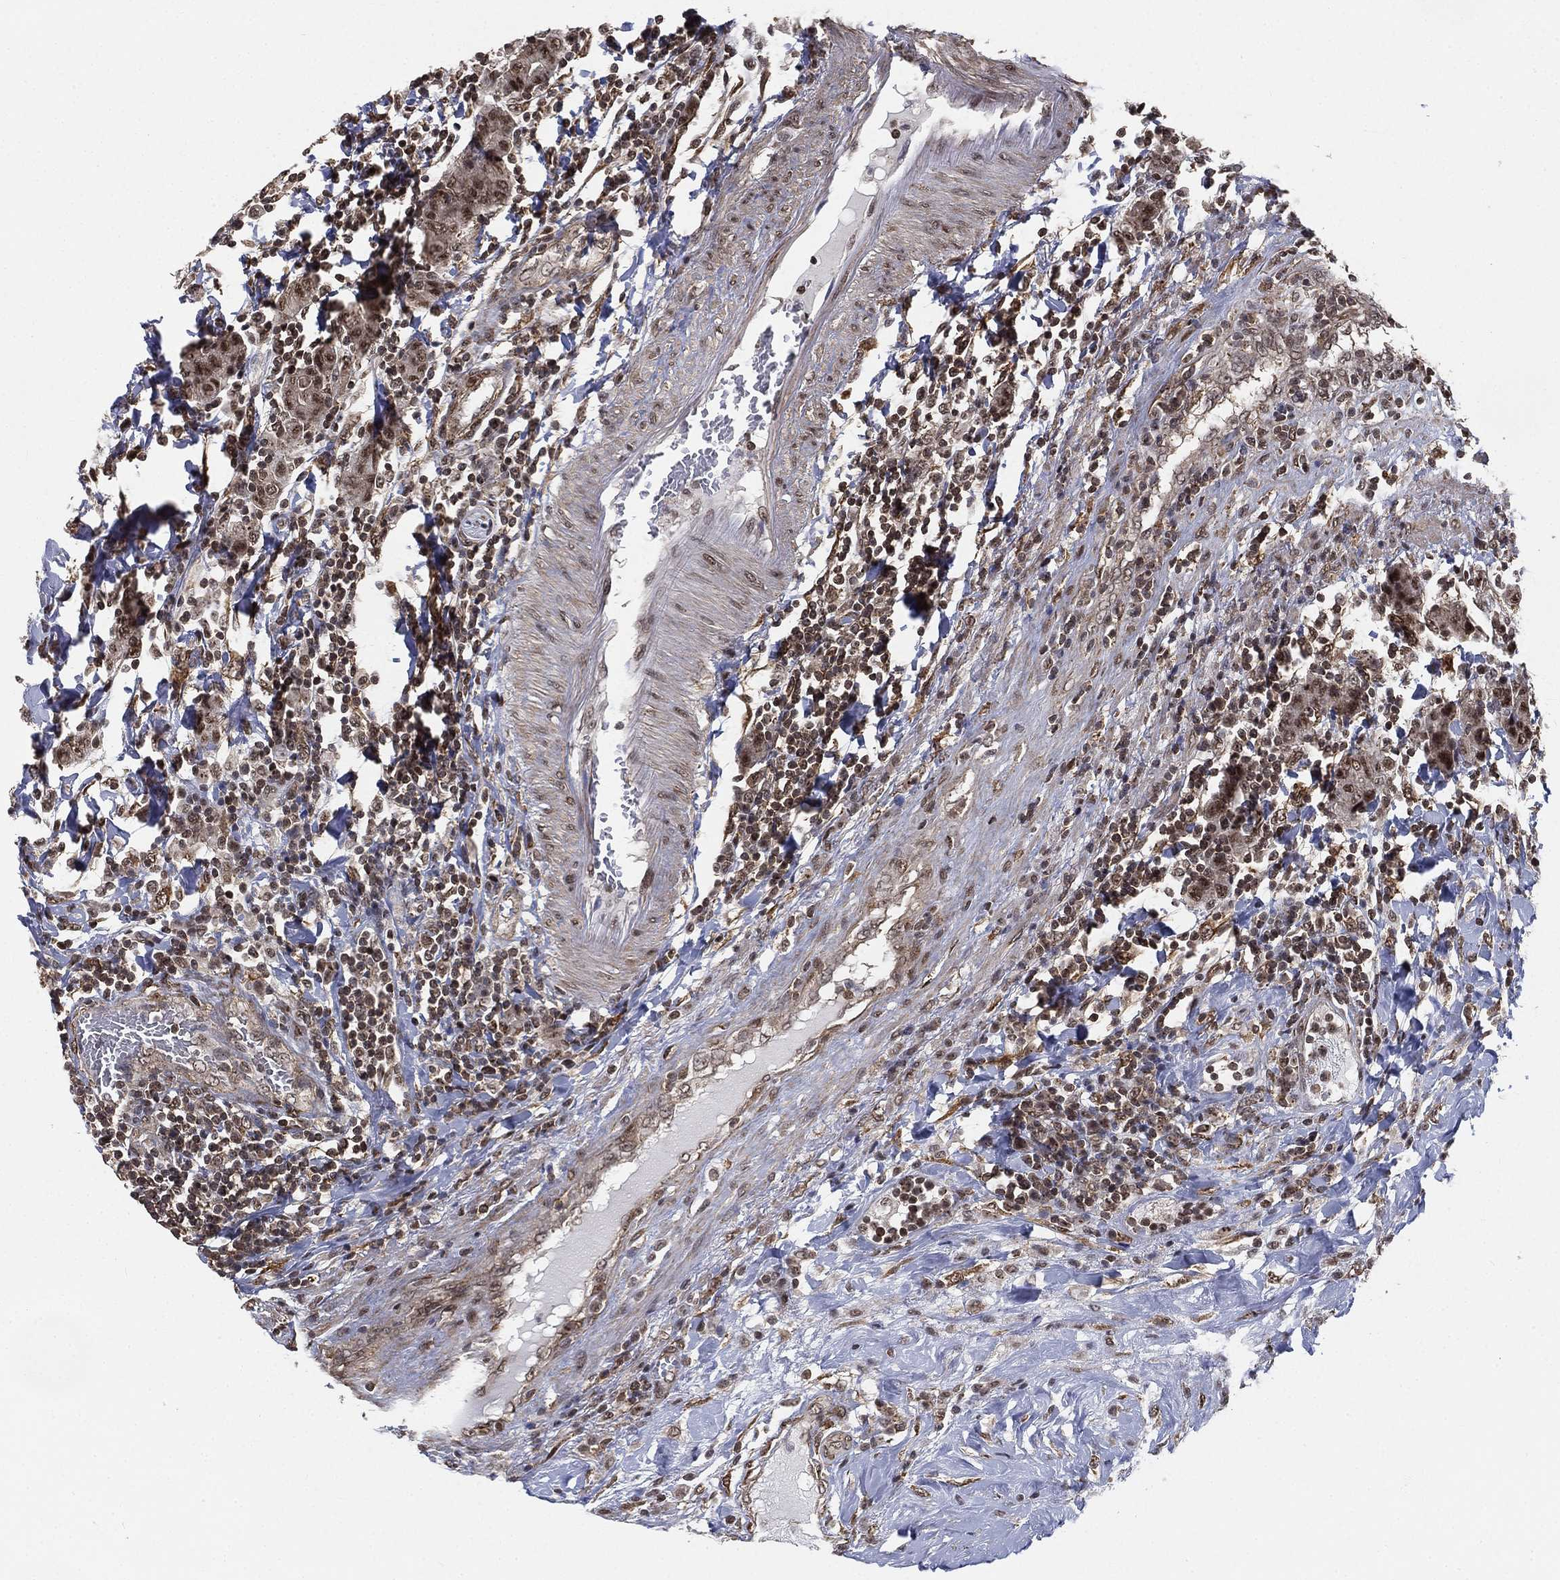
{"staining": {"intensity": "moderate", "quantity": ">75%", "location": "cytoplasmic/membranous"}, "tissue": "colorectal cancer", "cell_type": "Tumor cells", "image_type": "cancer", "snomed": [{"axis": "morphology", "description": "Adenocarcinoma, NOS"}, {"axis": "topography", "description": "Colon"}], "caption": "A photomicrograph of human colorectal adenocarcinoma stained for a protein displays moderate cytoplasmic/membranous brown staining in tumor cells. The staining is performed using DAB (3,3'-diaminobenzidine) brown chromogen to label protein expression. The nuclei are counter-stained blue using hematoxylin.", "gene": "RSRC2", "patient": {"sex": "female", "age": 48}}